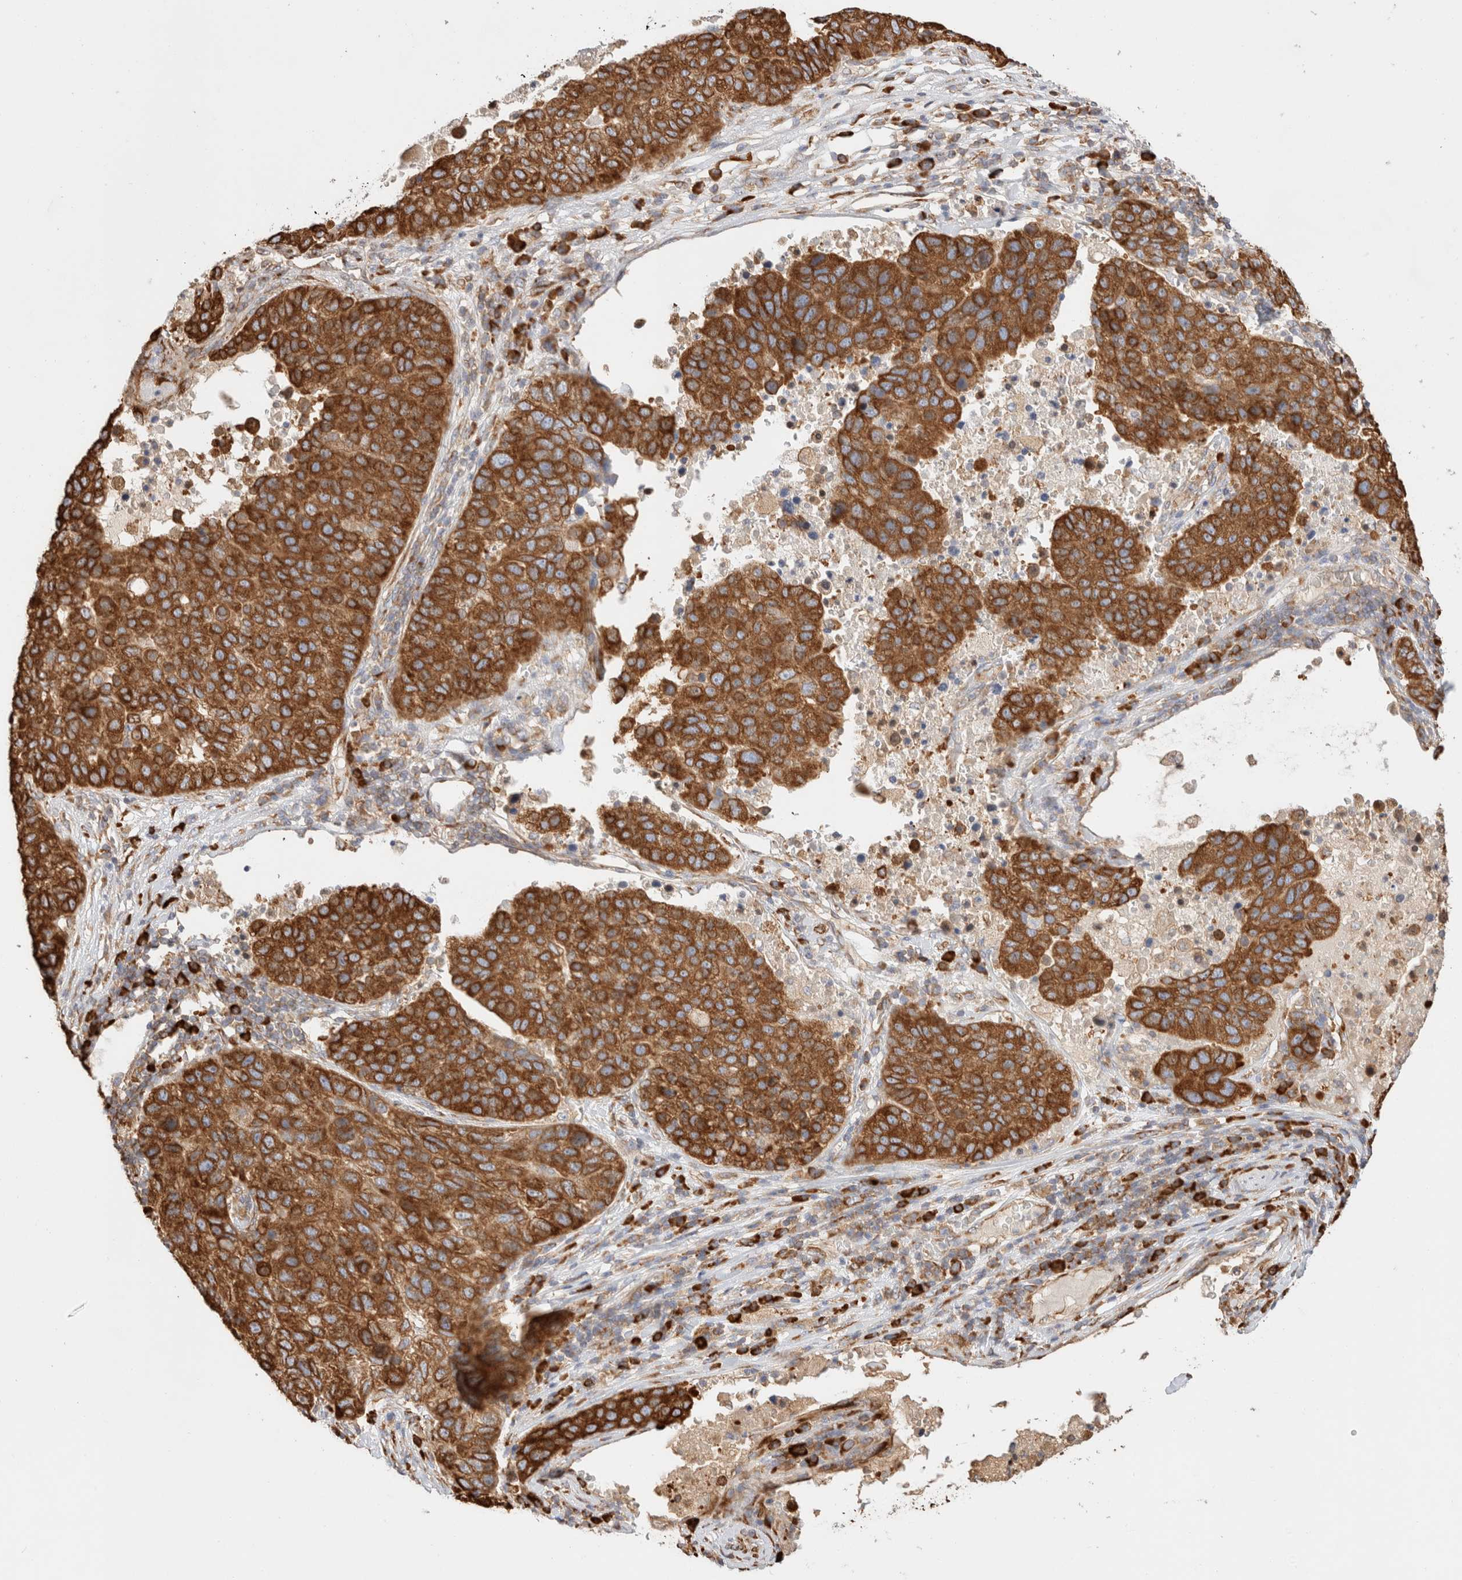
{"staining": {"intensity": "strong", "quantity": ">75%", "location": "cytoplasmic/membranous"}, "tissue": "pancreatic cancer", "cell_type": "Tumor cells", "image_type": "cancer", "snomed": [{"axis": "morphology", "description": "Adenocarcinoma, NOS"}, {"axis": "topography", "description": "Pancreas"}], "caption": "Strong cytoplasmic/membranous staining for a protein is seen in approximately >75% of tumor cells of pancreatic cancer using IHC.", "gene": "ZC2HC1A", "patient": {"sex": "female", "age": 61}}